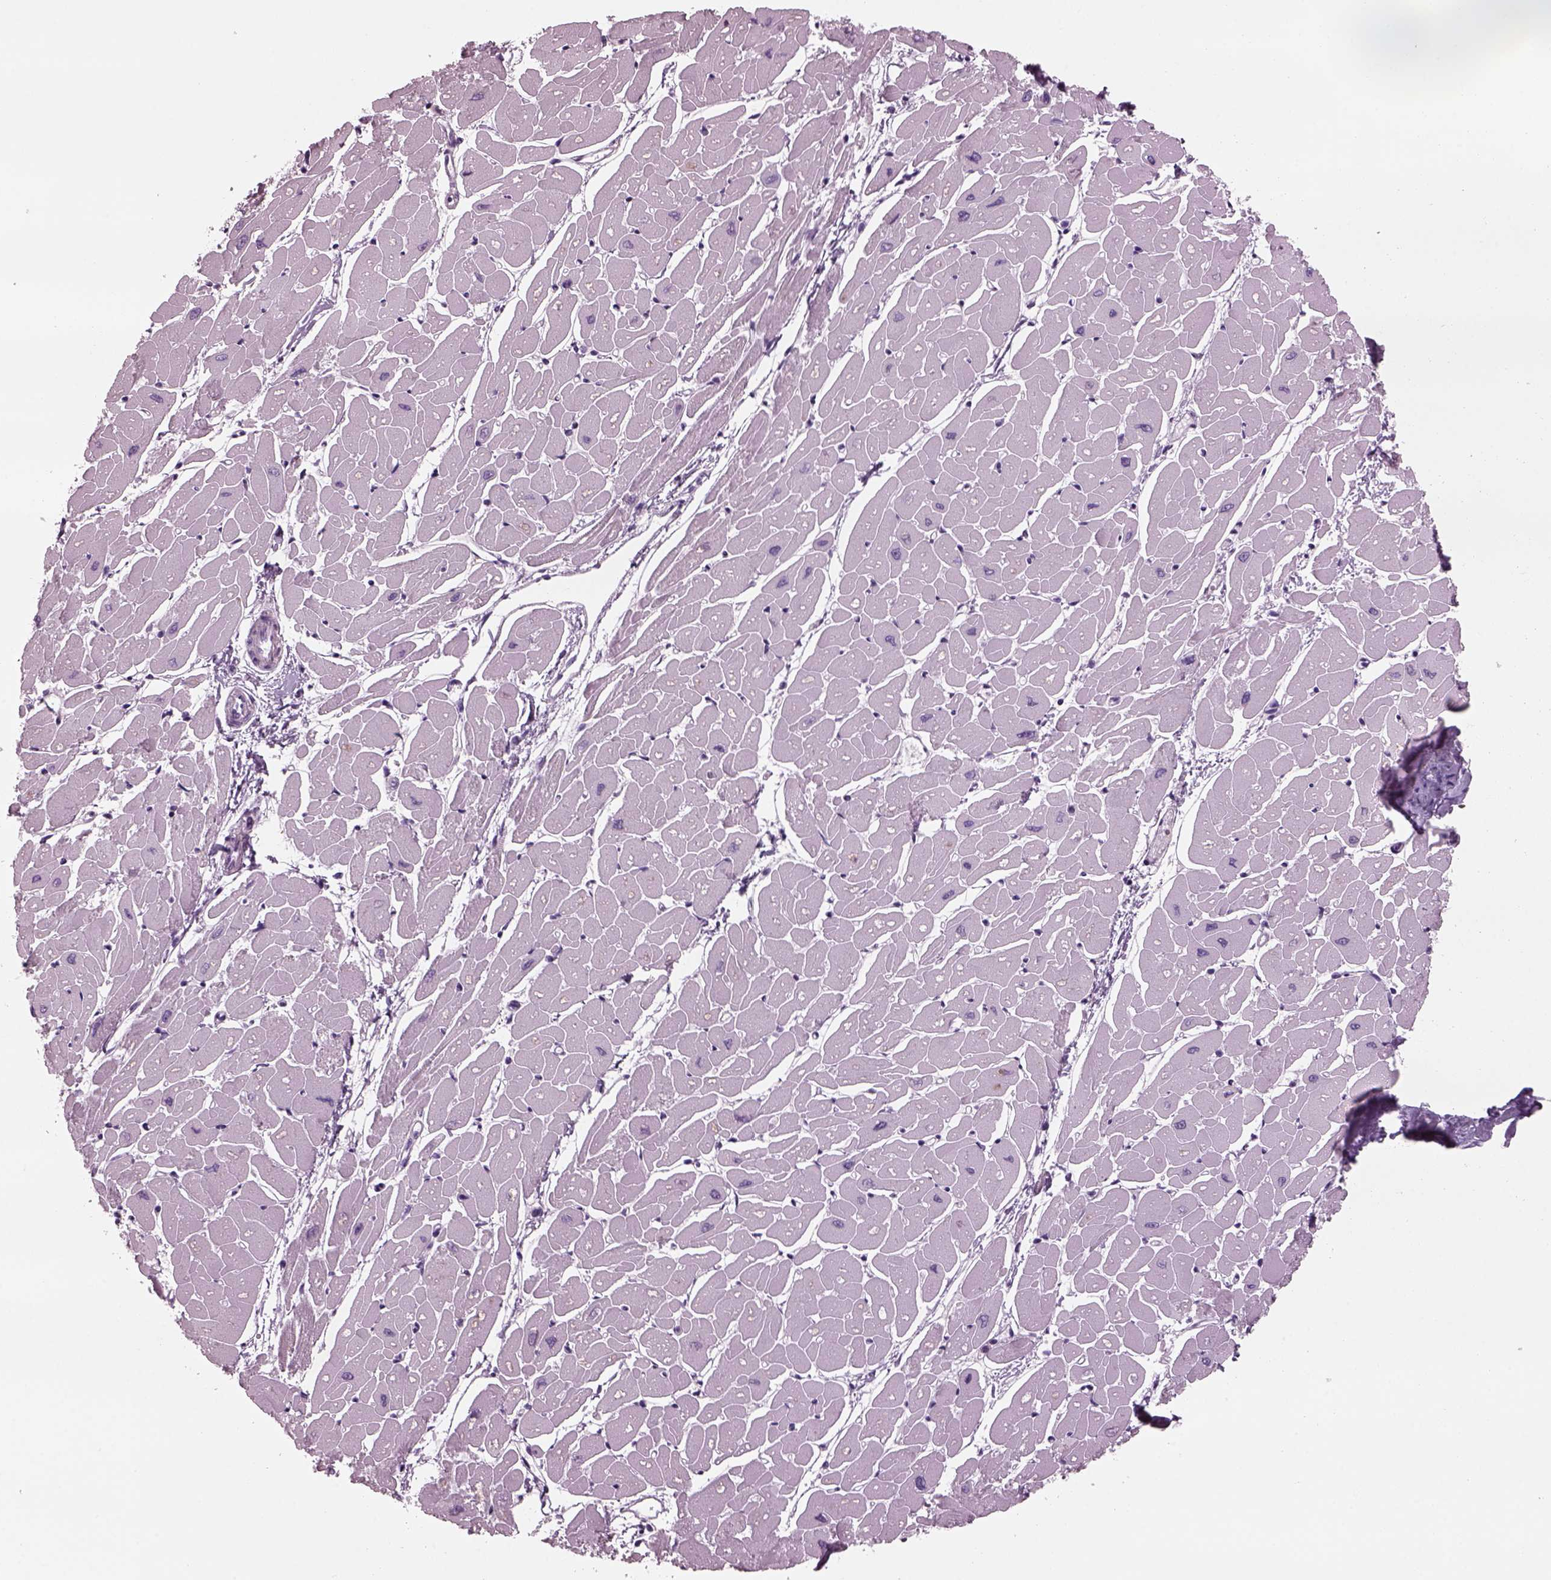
{"staining": {"intensity": "negative", "quantity": "none", "location": "none"}, "tissue": "heart muscle", "cell_type": "Cardiomyocytes", "image_type": "normal", "snomed": [{"axis": "morphology", "description": "Normal tissue, NOS"}, {"axis": "topography", "description": "Heart"}], "caption": "IHC photomicrograph of normal human heart muscle stained for a protein (brown), which exhibits no staining in cardiomyocytes.", "gene": "TPPP2", "patient": {"sex": "male", "age": 57}}